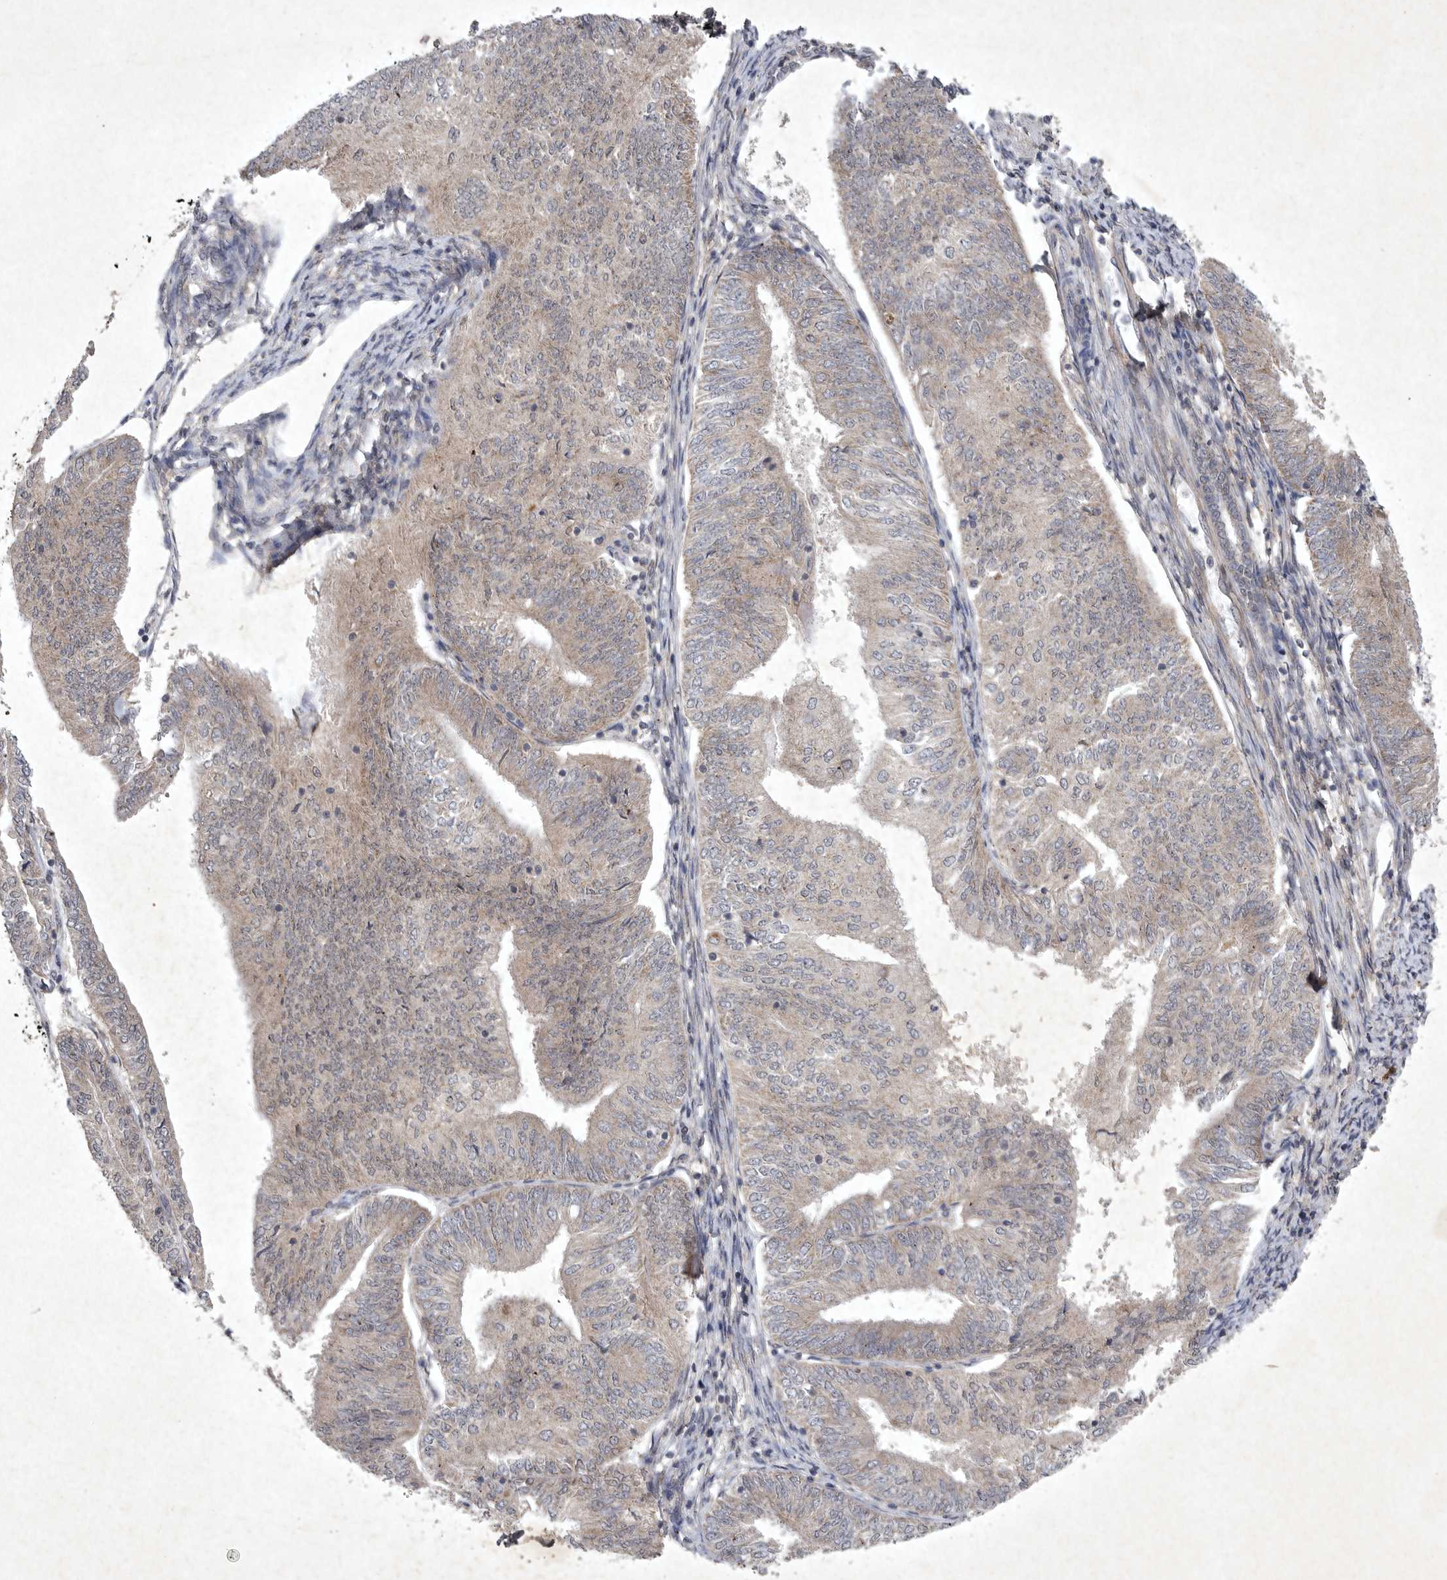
{"staining": {"intensity": "weak", "quantity": ">75%", "location": "cytoplasmic/membranous"}, "tissue": "endometrial cancer", "cell_type": "Tumor cells", "image_type": "cancer", "snomed": [{"axis": "morphology", "description": "Adenocarcinoma, NOS"}, {"axis": "topography", "description": "Endometrium"}], "caption": "Brown immunohistochemical staining in human adenocarcinoma (endometrial) exhibits weak cytoplasmic/membranous staining in approximately >75% of tumor cells. The staining was performed using DAB (3,3'-diaminobenzidine), with brown indicating positive protein expression. Nuclei are stained blue with hematoxylin.", "gene": "DDR1", "patient": {"sex": "female", "age": 58}}